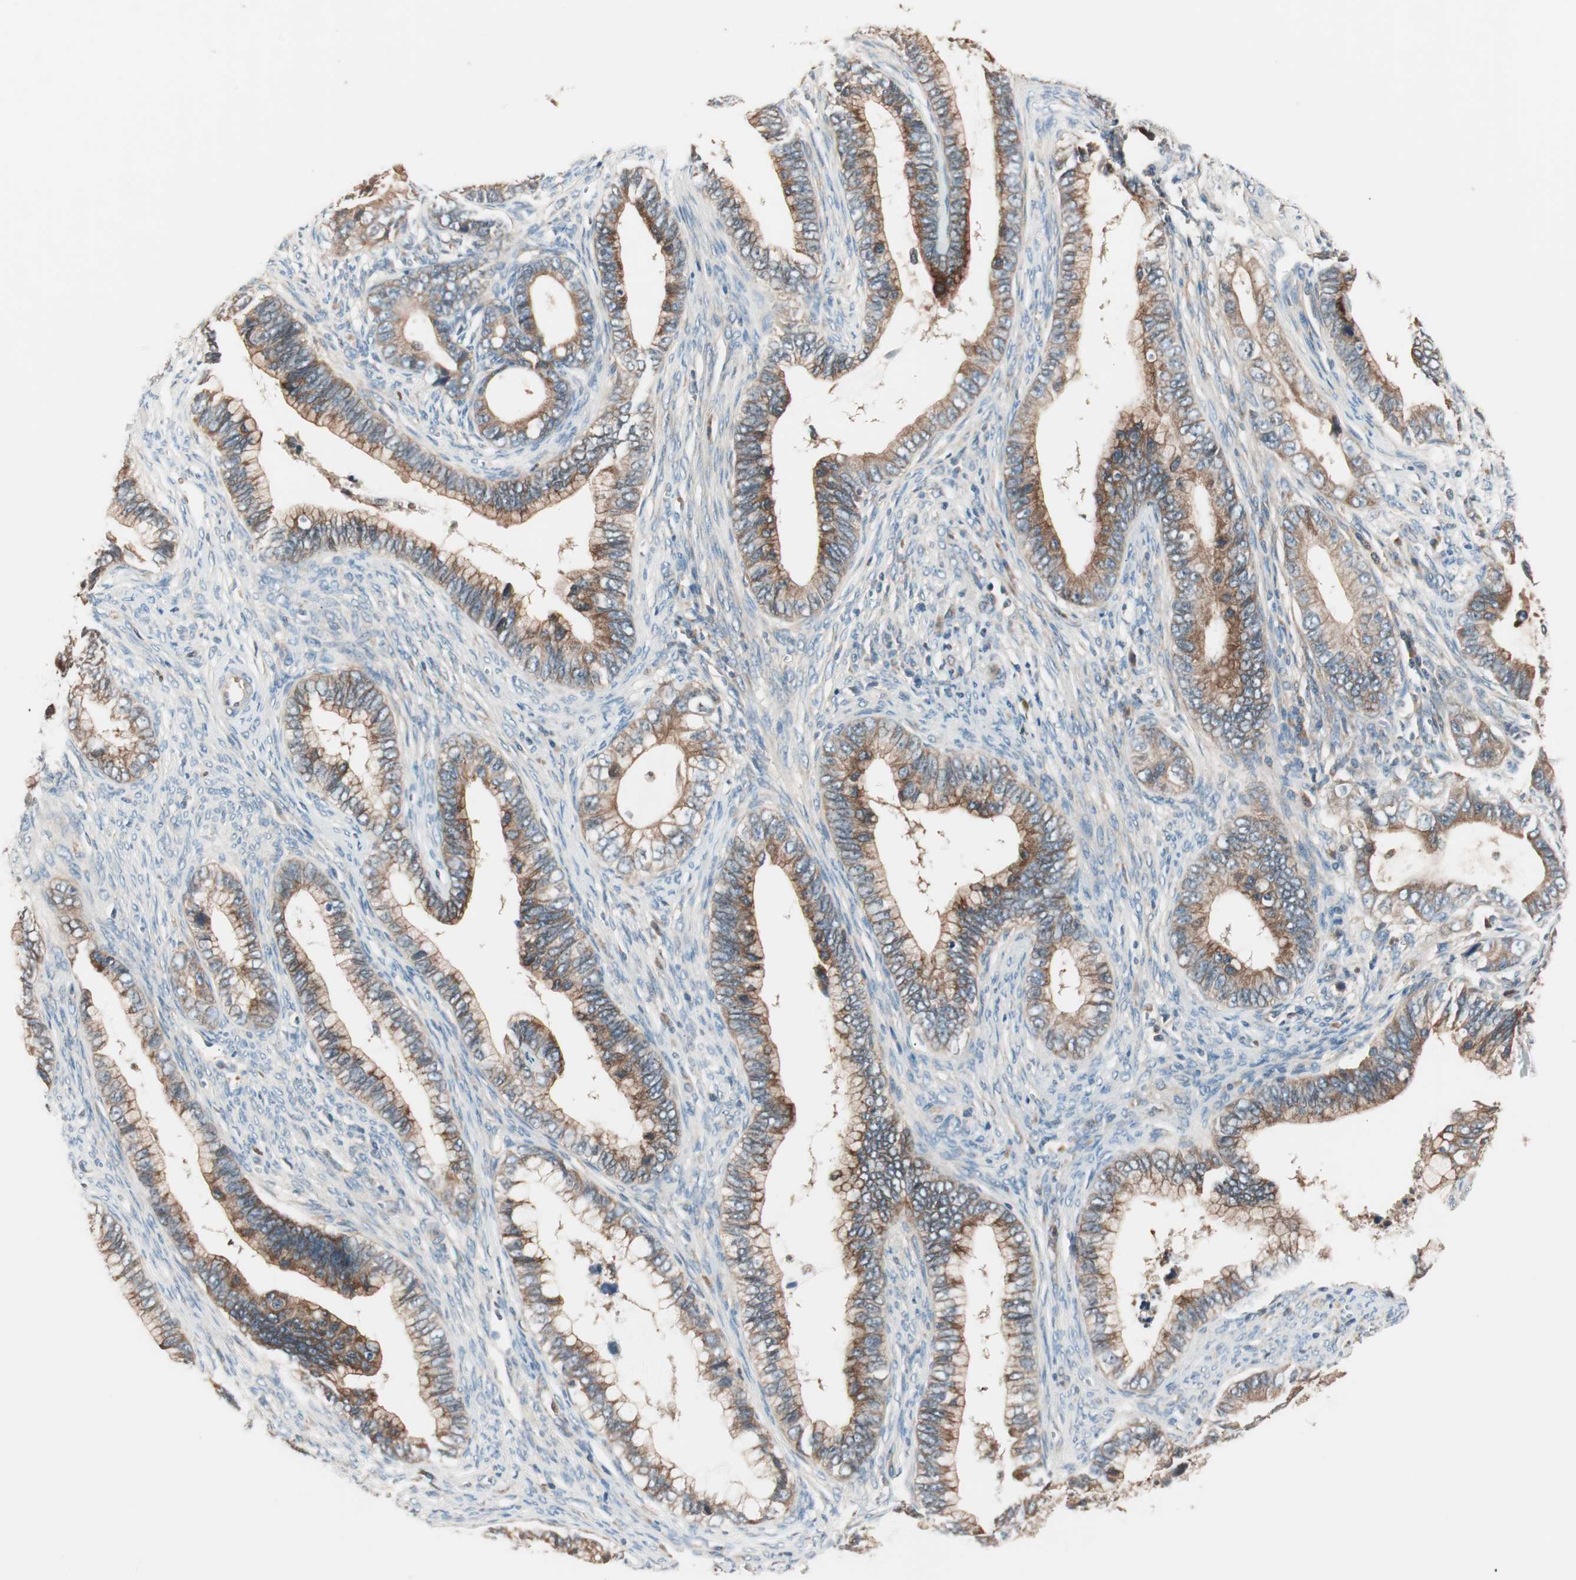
{"staining": {"intensity": "moderate", "quantity": ">75%", "location": "cytoplasmic/membranous"}, "tissue": "cervical cancer", "cell_type": "Tumor cells", "image_type": "cancer", "snomed": [{"axis": "morphology", "description": "Adenocarcinoma, NOS"}, {"axis": "topography", "description": "Cervix"}], "caption": "DAB immunohistochemical staining of cervical adenocarcinoma displays moderate cytoplasmic/membranous protein positivity in approximately >75% of tumor cells.", "gene": "TSG101", "patient": {"sex": "female", "age": 44}}